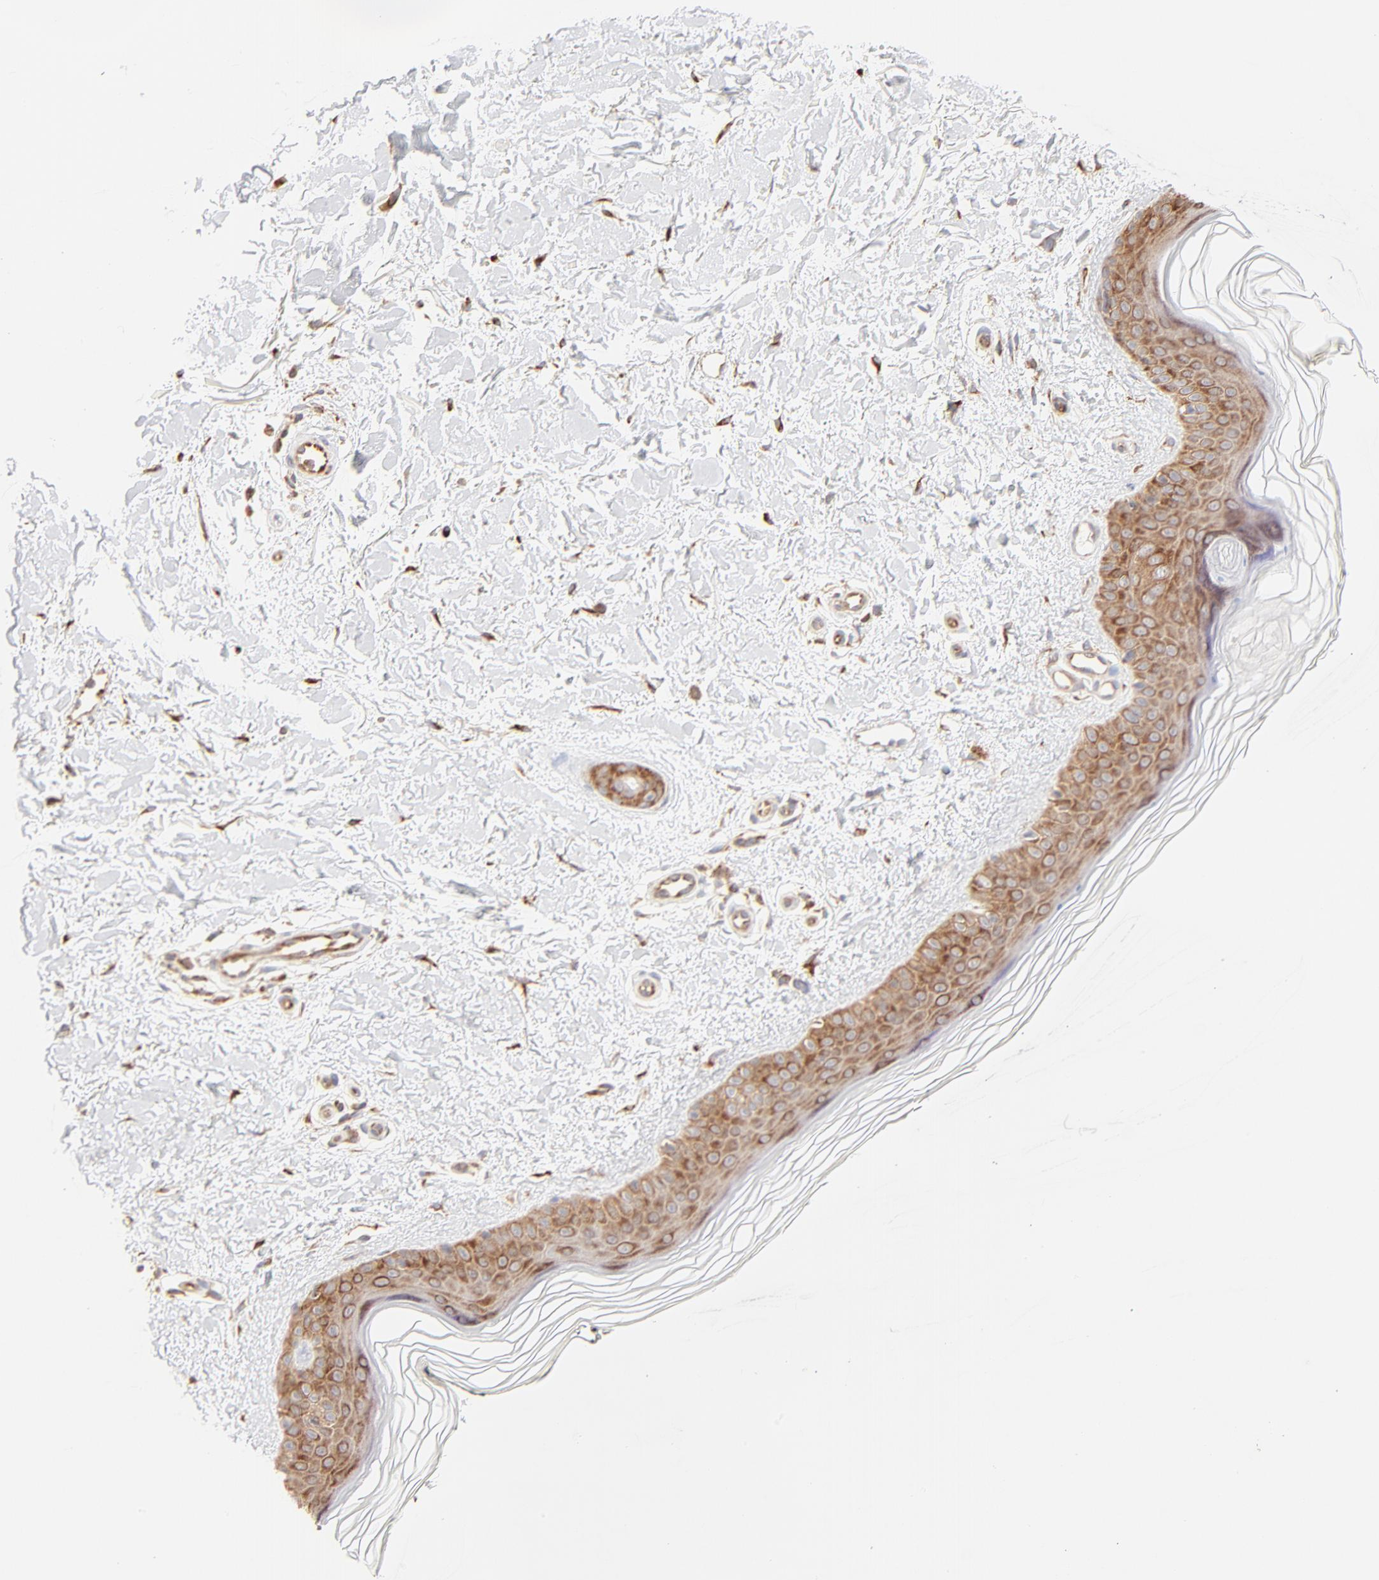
{"staining": {"intensity": "moderate", "quantity": ">75%", "location": "cytoplasmic/membranous"}, "tissue": "skin", "cell_type": "Fibroblasts", "image_type": "normal", "snomed": [{"axis": "morphology", "description": "Normal tissue, NOS"}, {"axis": "topography", "description": "Skin"}], "caption": "Immunohistochemical staining of unremarkable skin demonstrates >75% levels of moderate cytoplasmic/membranous protein staining in about >75% of fibroblasts.", "gene": "RPS20", "patient": {"sex": "female", "age": 19}}